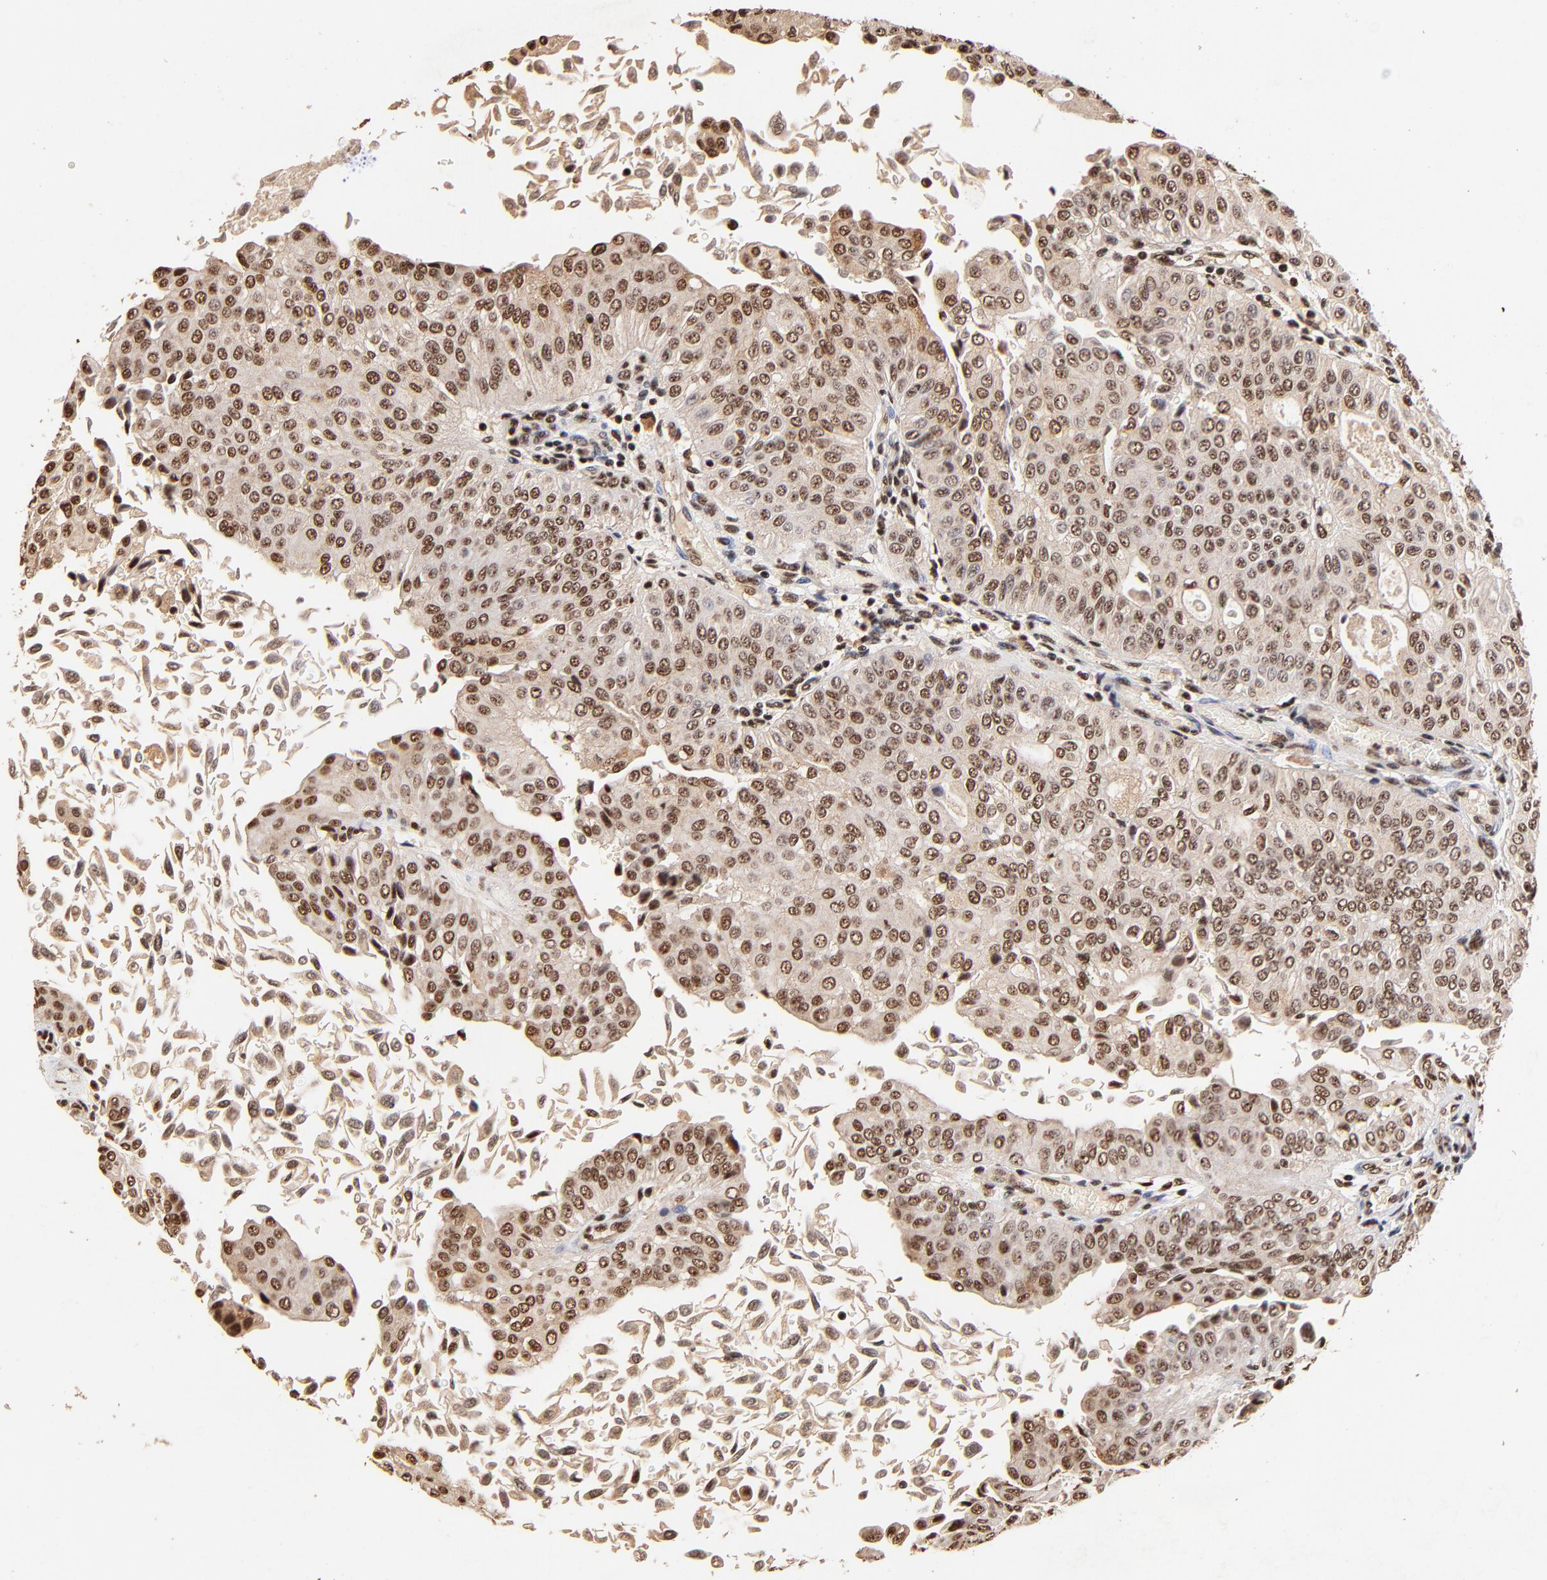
{"staining": {"intensity": "moderate", "quantity": ">75%", "location": "cytoplasmic/membranous,nuclear"}, "tissue": "urothelial cancer", "cell_type": "Tumor cells", "image_type": "cancer", "snomed": [{"axis": "morphology", "description": "Urothelial carcinoma, Low grade"}, {"axis": "topography", "description": "Urinary bladder"}], "caption": "Low-grade urothelial carcinoma stained for a protein demonstrates moderate cytoplasmic/membranous and nuclear positivity in tumor cells.", "gene": "MED12", "patient": {"sex": "male", "age": 64}}